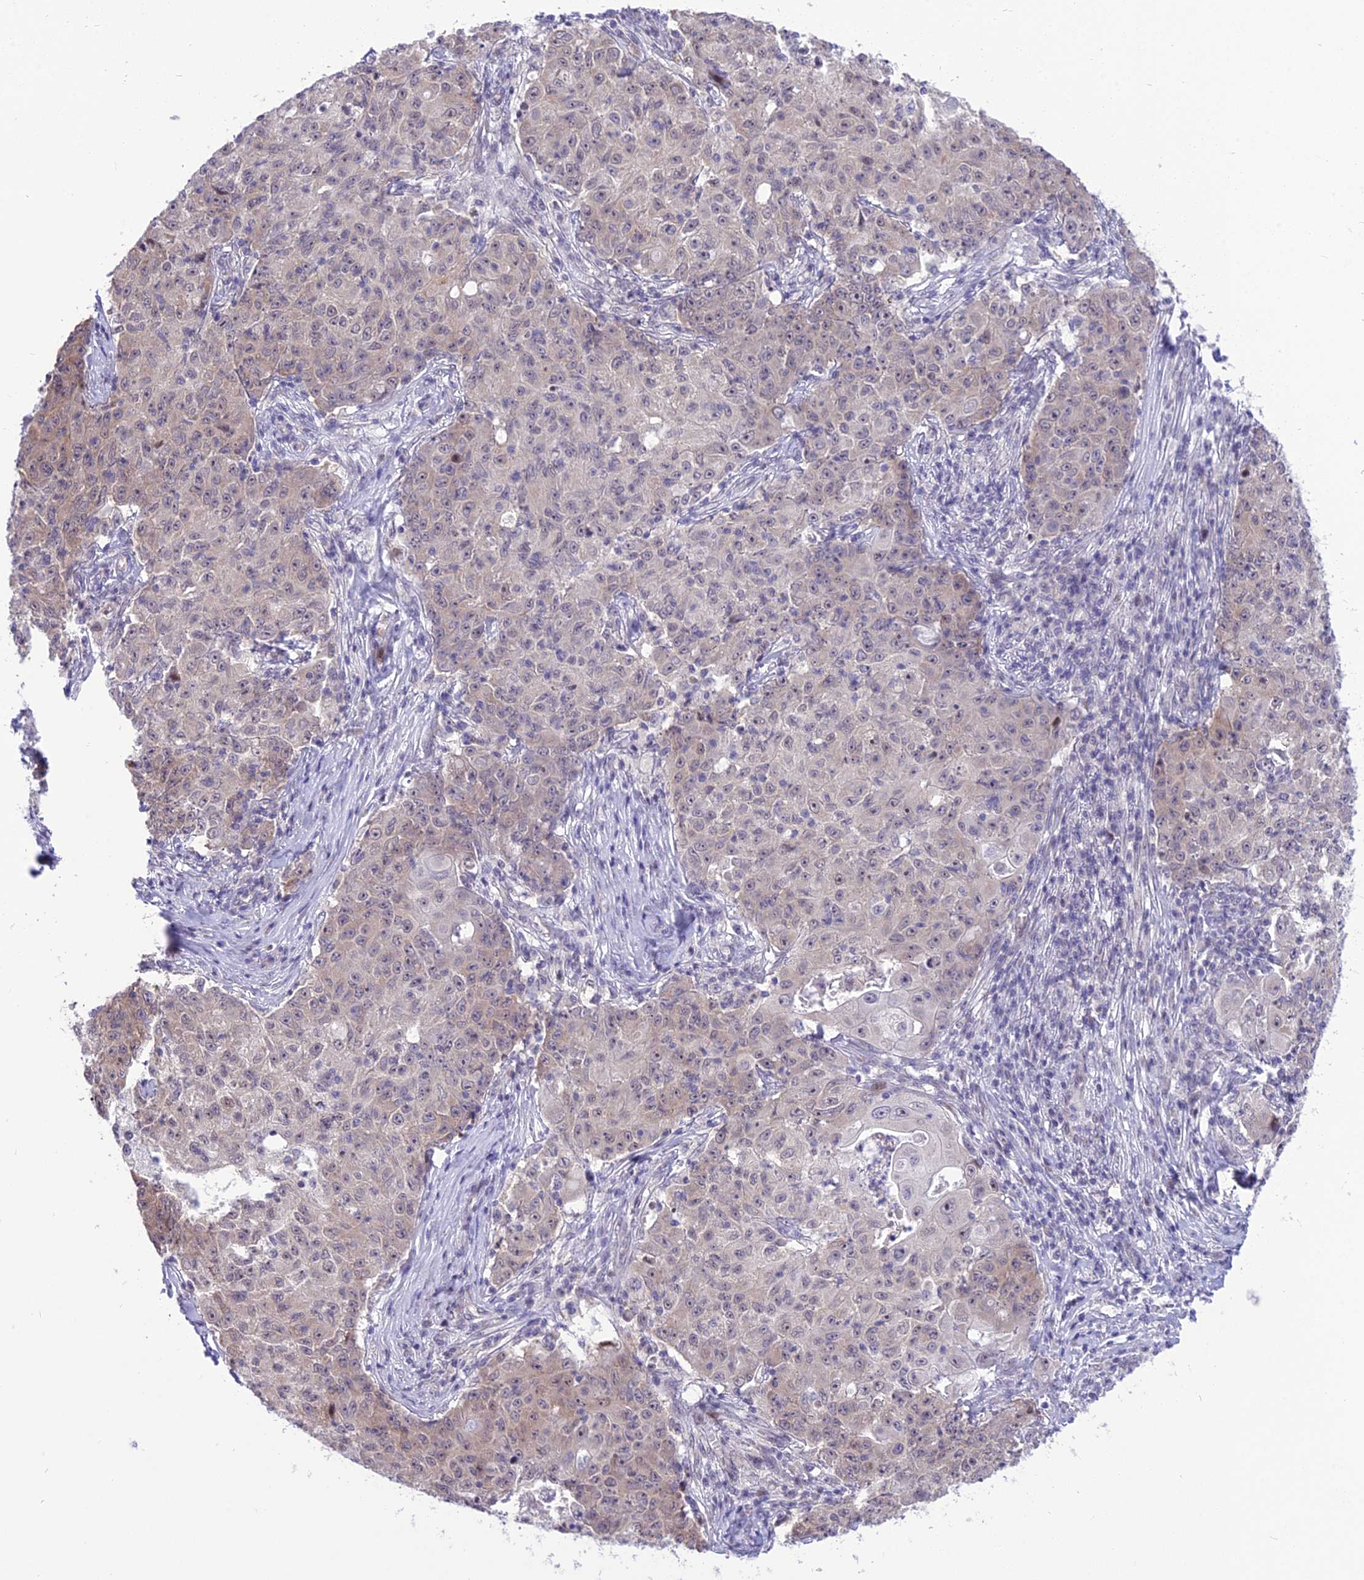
{"staining": {"intensity": "moderate", "quantity": "<25%", "location": "cytoplasmic/membranous"}, "tissue": "ovarian cancer", "cell_type": "Tumor cells", "image_type": "cancer", "snomed": [{"axis": "morphology", "description": "Carcinoma, endometroid"}, {"axis": "topography", "description": "Ovary"}], "caption": "Protein staining of ovarian cancer (endometroid carcinoma) tissue reveals moderate cytoplasmic/membranous positivity in approximately <25% of tumor cells.", "gene": "ZNF837", "patient": {"sex": "female", "age": 42}}